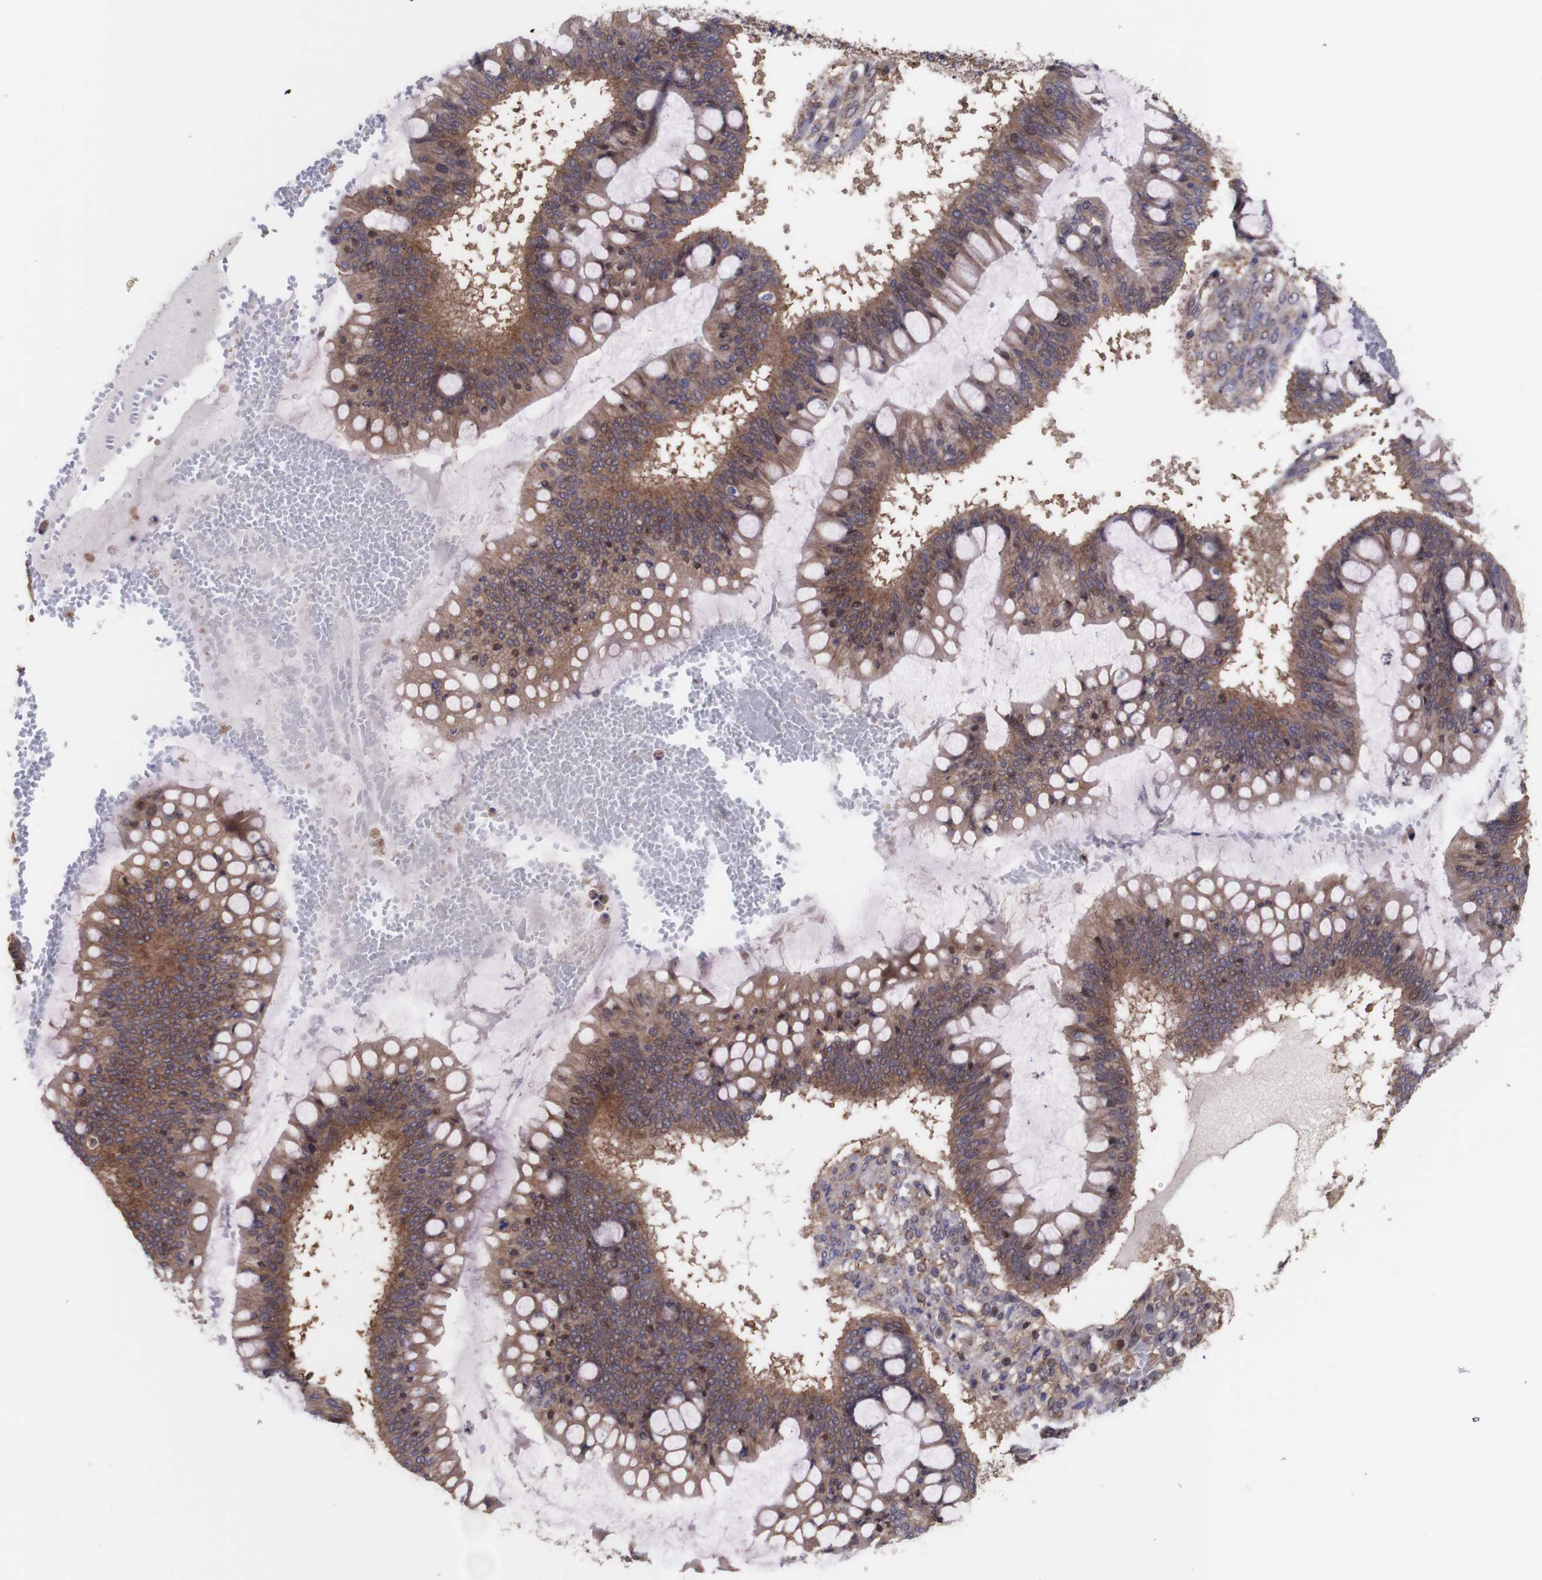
{"staining": {"intensity": "moderate", "quantity": ">75%", "location": "cytoplasmic/membranous"}, "tissue": "ovarian cancer", "cell_type": "Tumor cells", "image_type": "cancer", "snomed": [{"axis": "morphology", "description": "Cystadenocarcinoma, mucinous, NOS"}, {"axis": "topography", "description": "Ovary"}], "caption": "Ovarian cancer (mucinous cystadenocarcinoma) stained with a protein marker displays moderate staining in tumor cells.", "gene": "ATP2B1", "patient": {"sex": "female", "age": 73}}